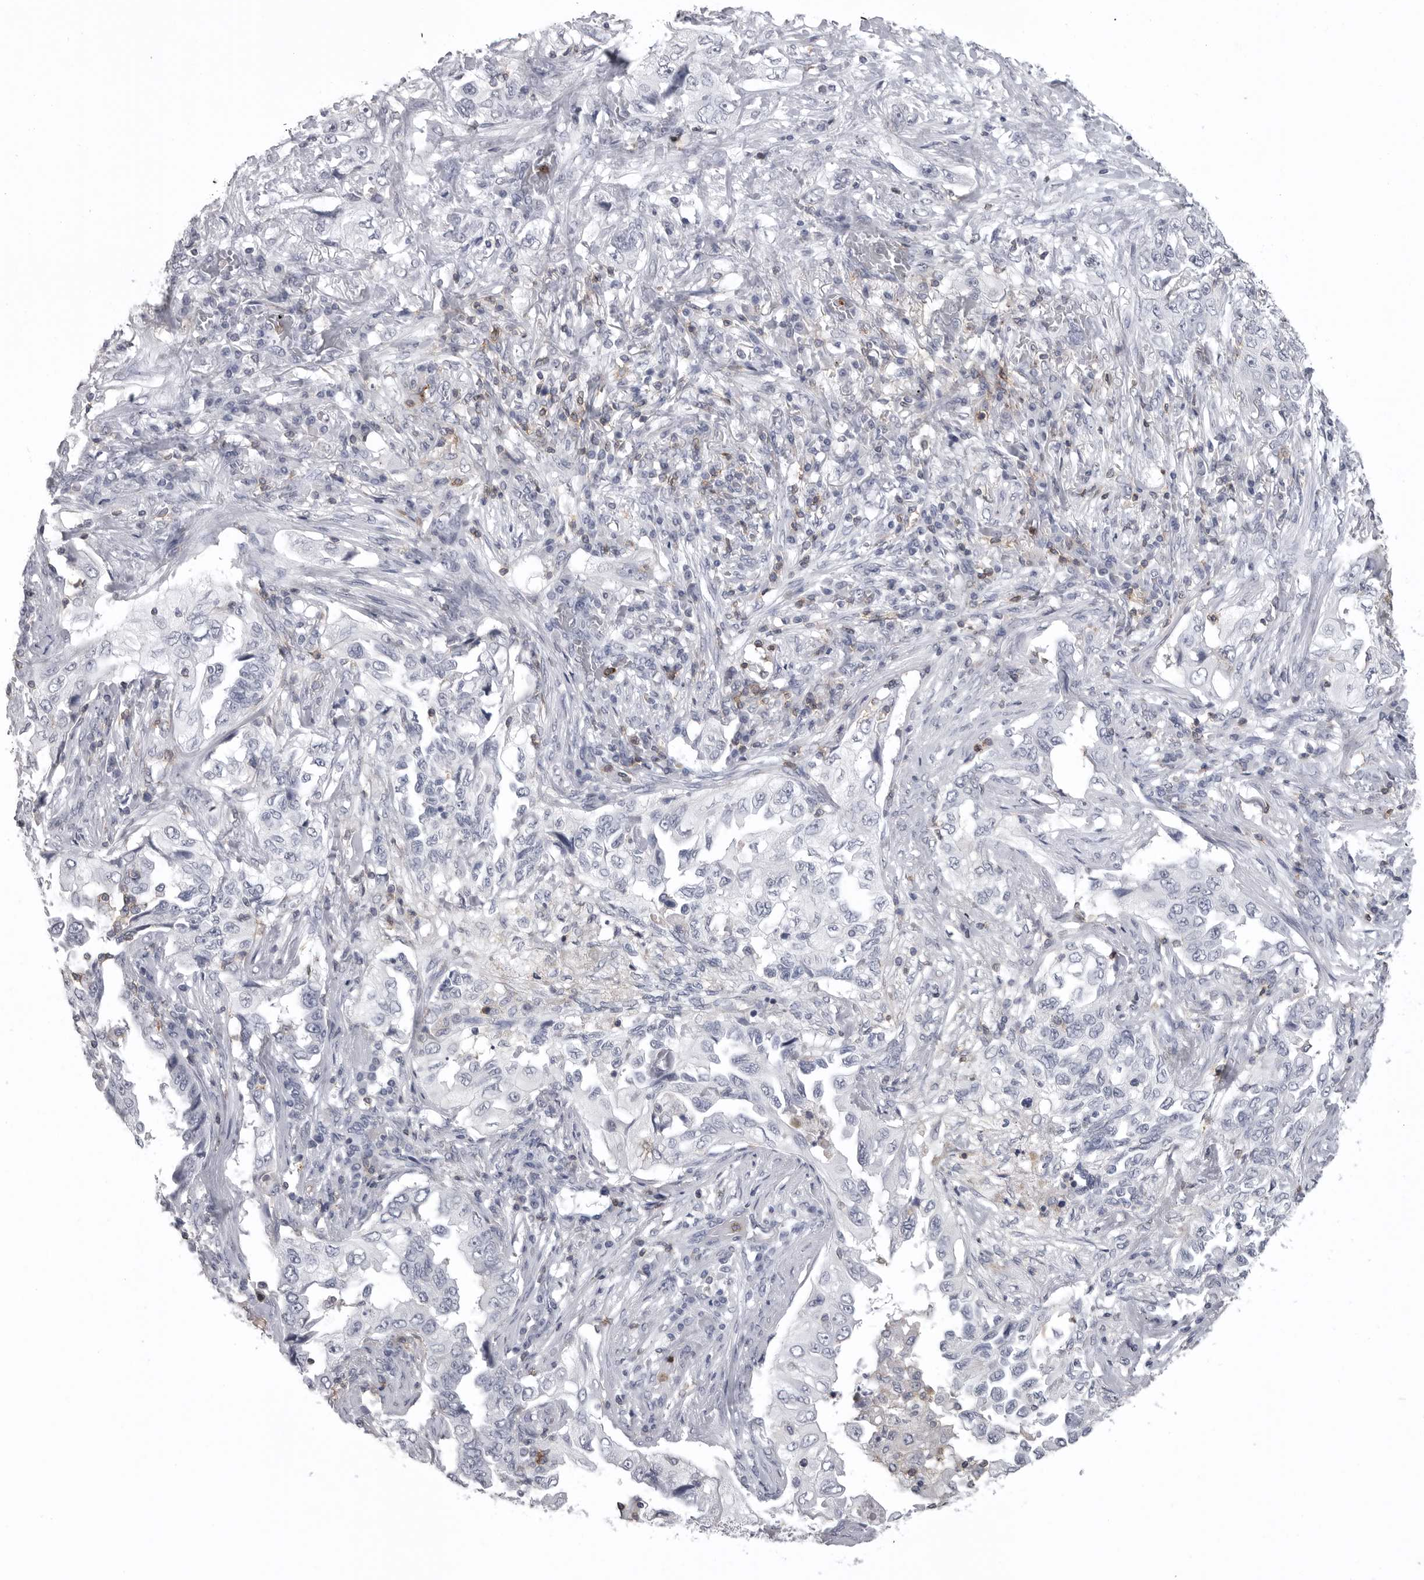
{"staining": {"intensity": "negative", "quantity": "none", "location": "none"}, "tissue": "lung cancer", "cell_type": "Tumor cells", "image_type": "cancer", "snomed": [{"axis": "morphology", "description": "Adenocarcinoma, NOS"}, {"axis": "topography", "description": "Lung"}], "caption": "Micrograph shows no protein positivity in tumor cells of lung adenocarcinoma tissue.", "gene": "ITGAL", "patient": {"sex": "female", "age": 51}}